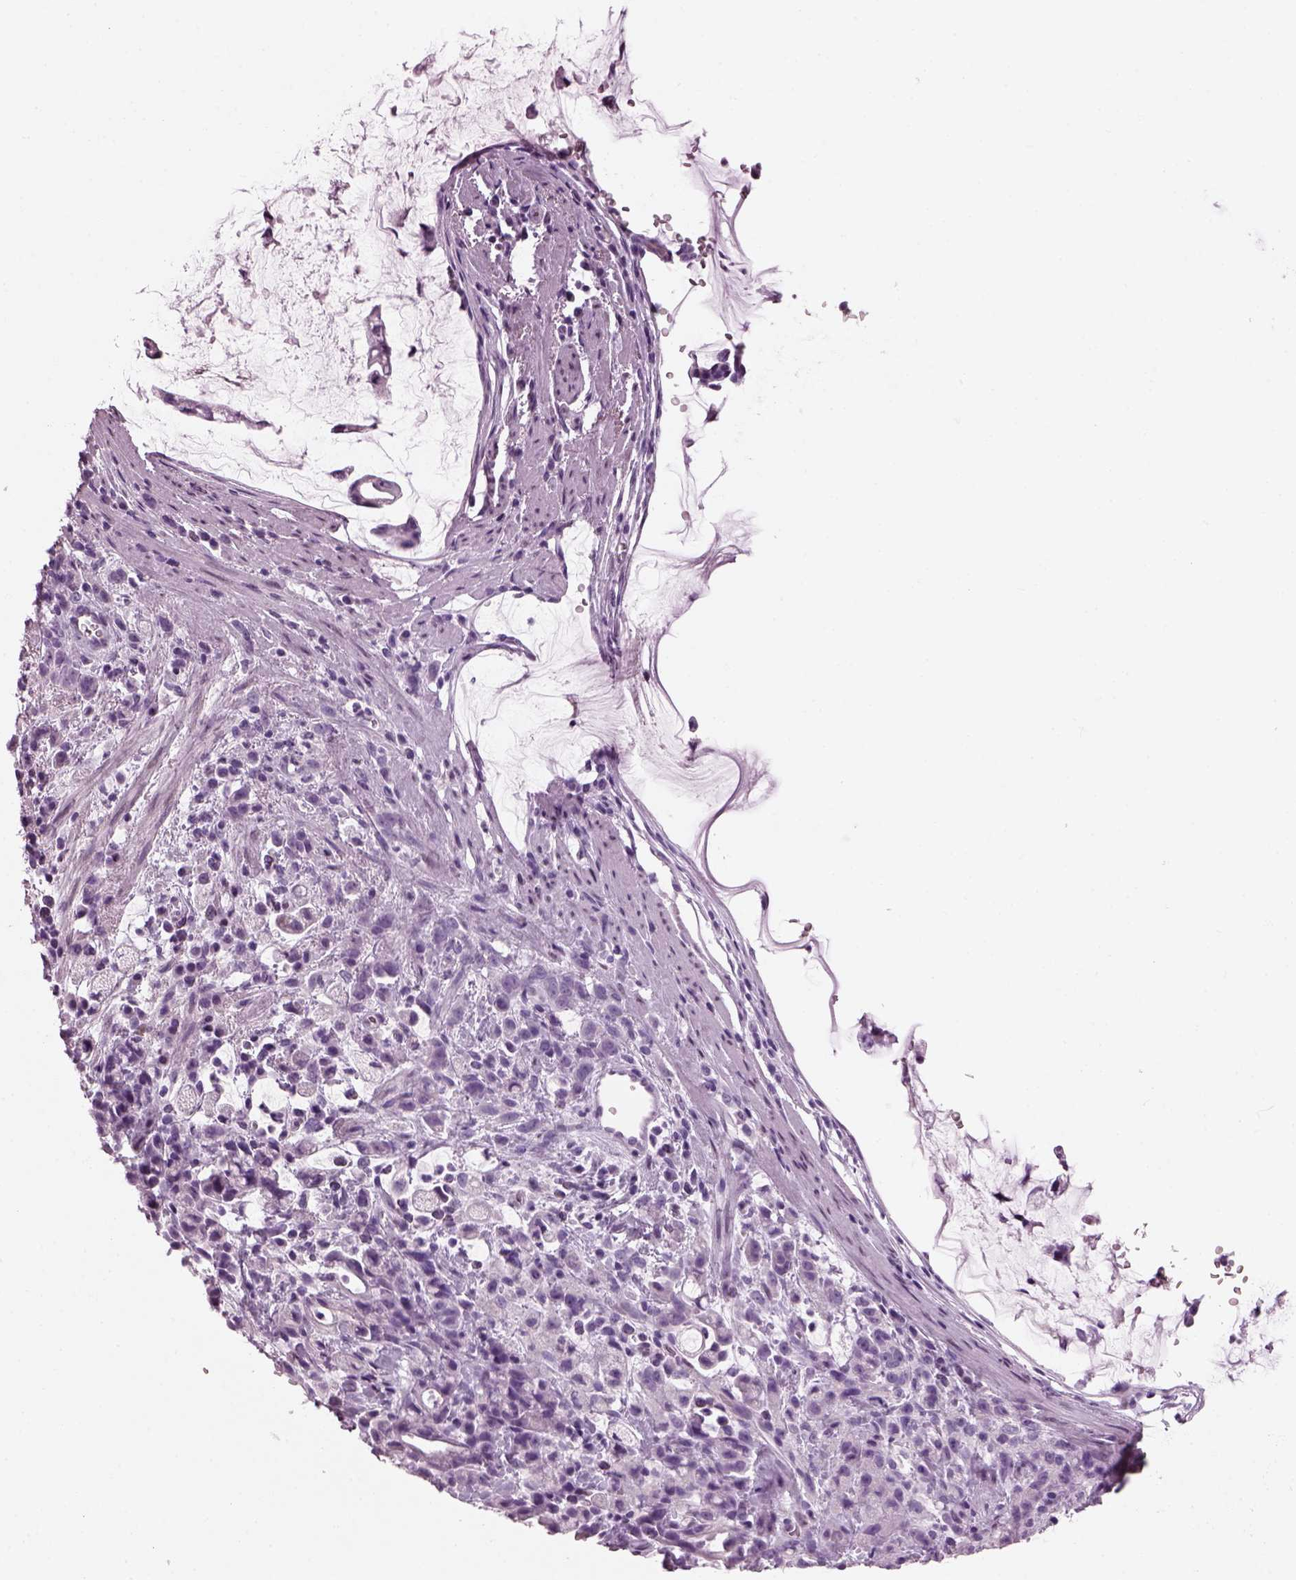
{"staining": {"intensity": "negative", "quantity": "none", "location": "none"}, "tissue": "stomach cancer", "cell_type": "Tumor cells", "image_type": "cancer", "snomed": [{"axis": "morphology", "description": "Adenocarcinoma, NOS"}, {"axis": "topography", "description": "Stomach"}], "caption": "Immunohistochemical staining of stomach adenocarcinoma reveals no significant positivity in tumor cells. (DAB (3,3'-diaminobenzidine) IHC with hematoxylin counter stain).", "gene": "KRTAP3-2", "patient": {"sex": "female", "age": 60}}